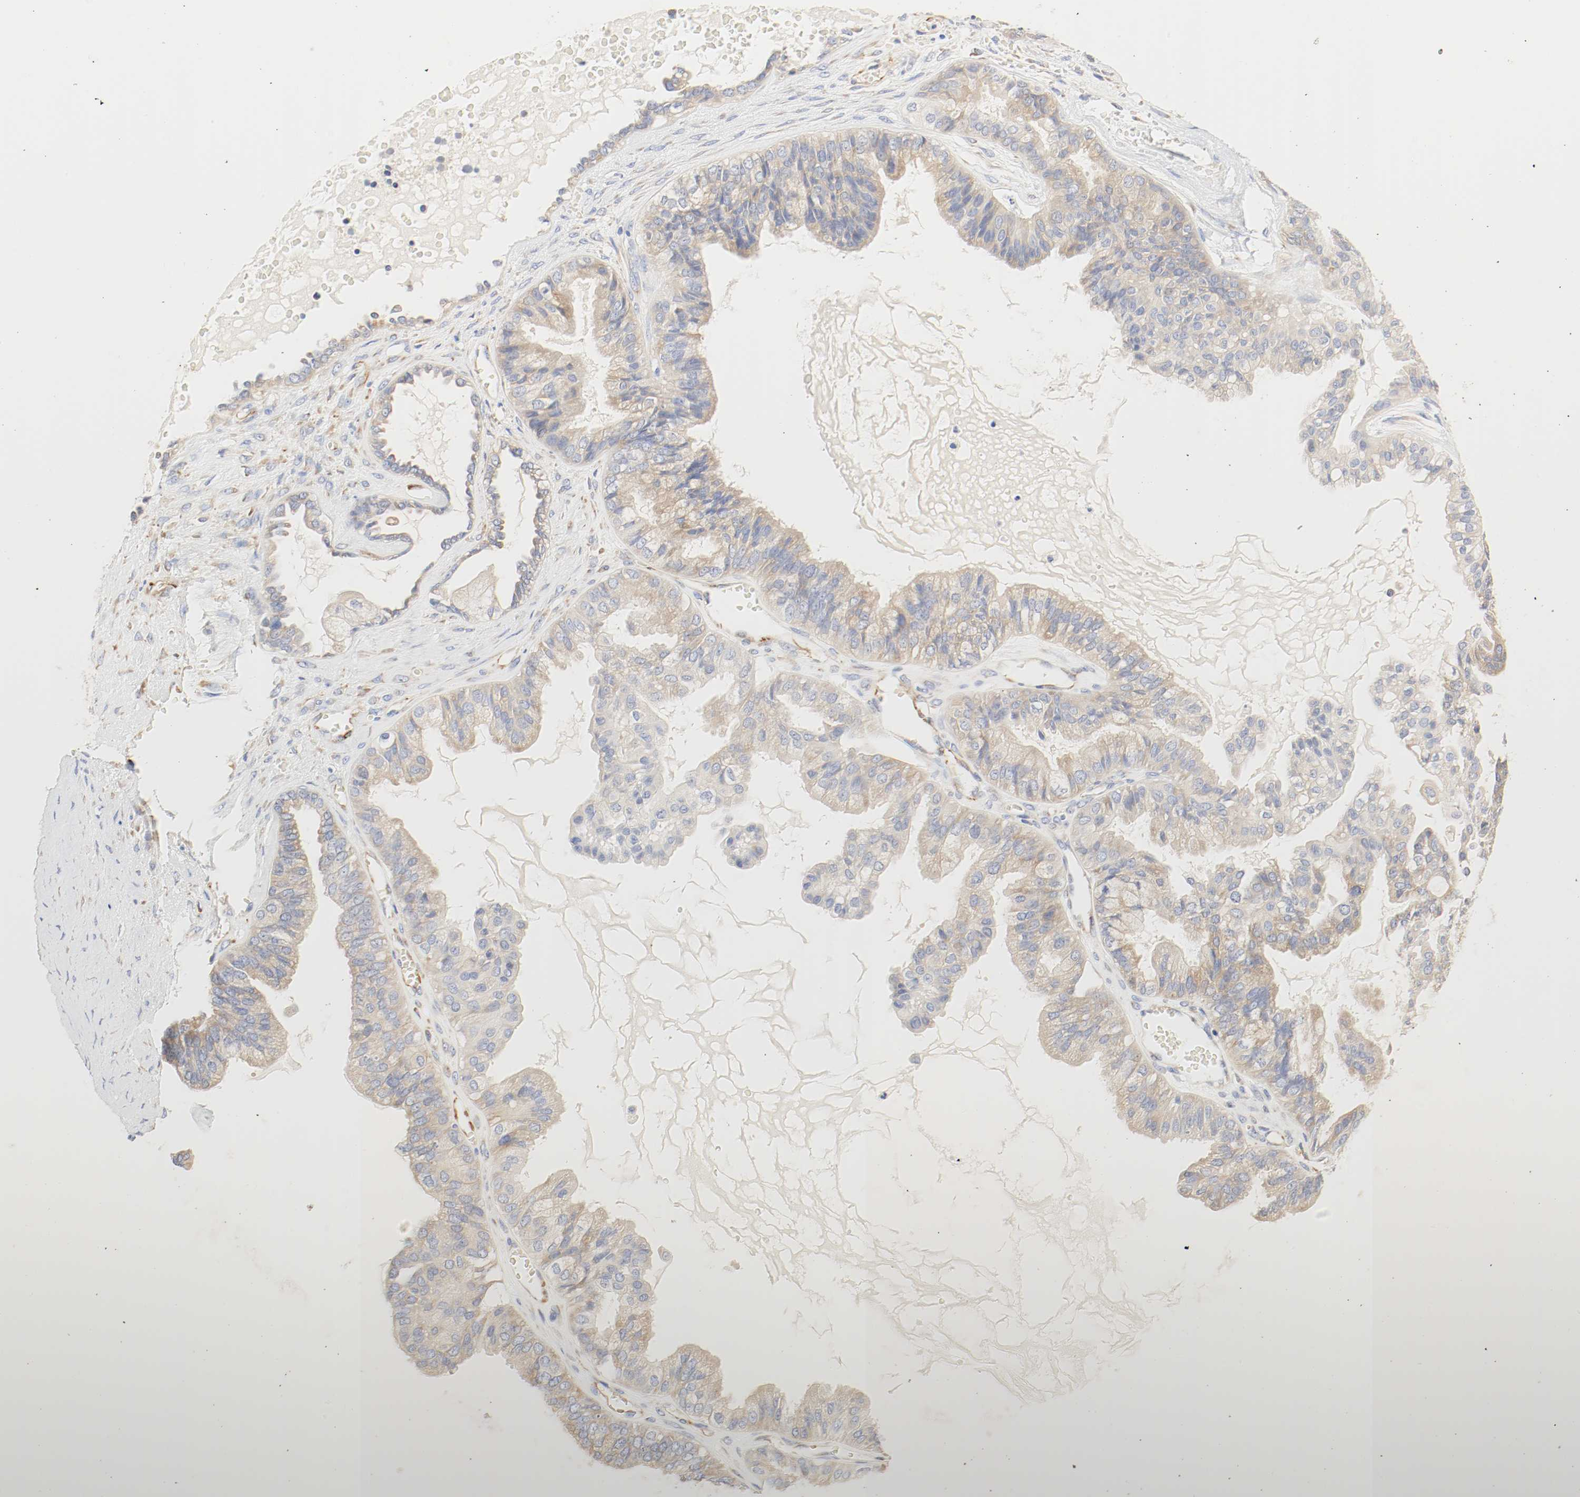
{"staining": {"intensity": "moderate", "quantity": ">75%", "location": "cytoplasmic/membranous"}, "tissue": "ovarian cancer", "cell_type": "Tumor cells", "image_type": "cancer", "snomed": [{"axis": "morphology", "description": "Carcinoma, NOS"}, {"axis": "morphology", "description": "Carcinoma, endometroid"}, {"axis": "topography", "description": "Ovary"}], "caption": "Ovarian carcinoma stained with DAB IHC shows medium levels of moderate cytoplasmic/membranous staining in about >75% of tumor cells.", "gene": "GIT1", "patient": {"sex": "female", "age": 50}}